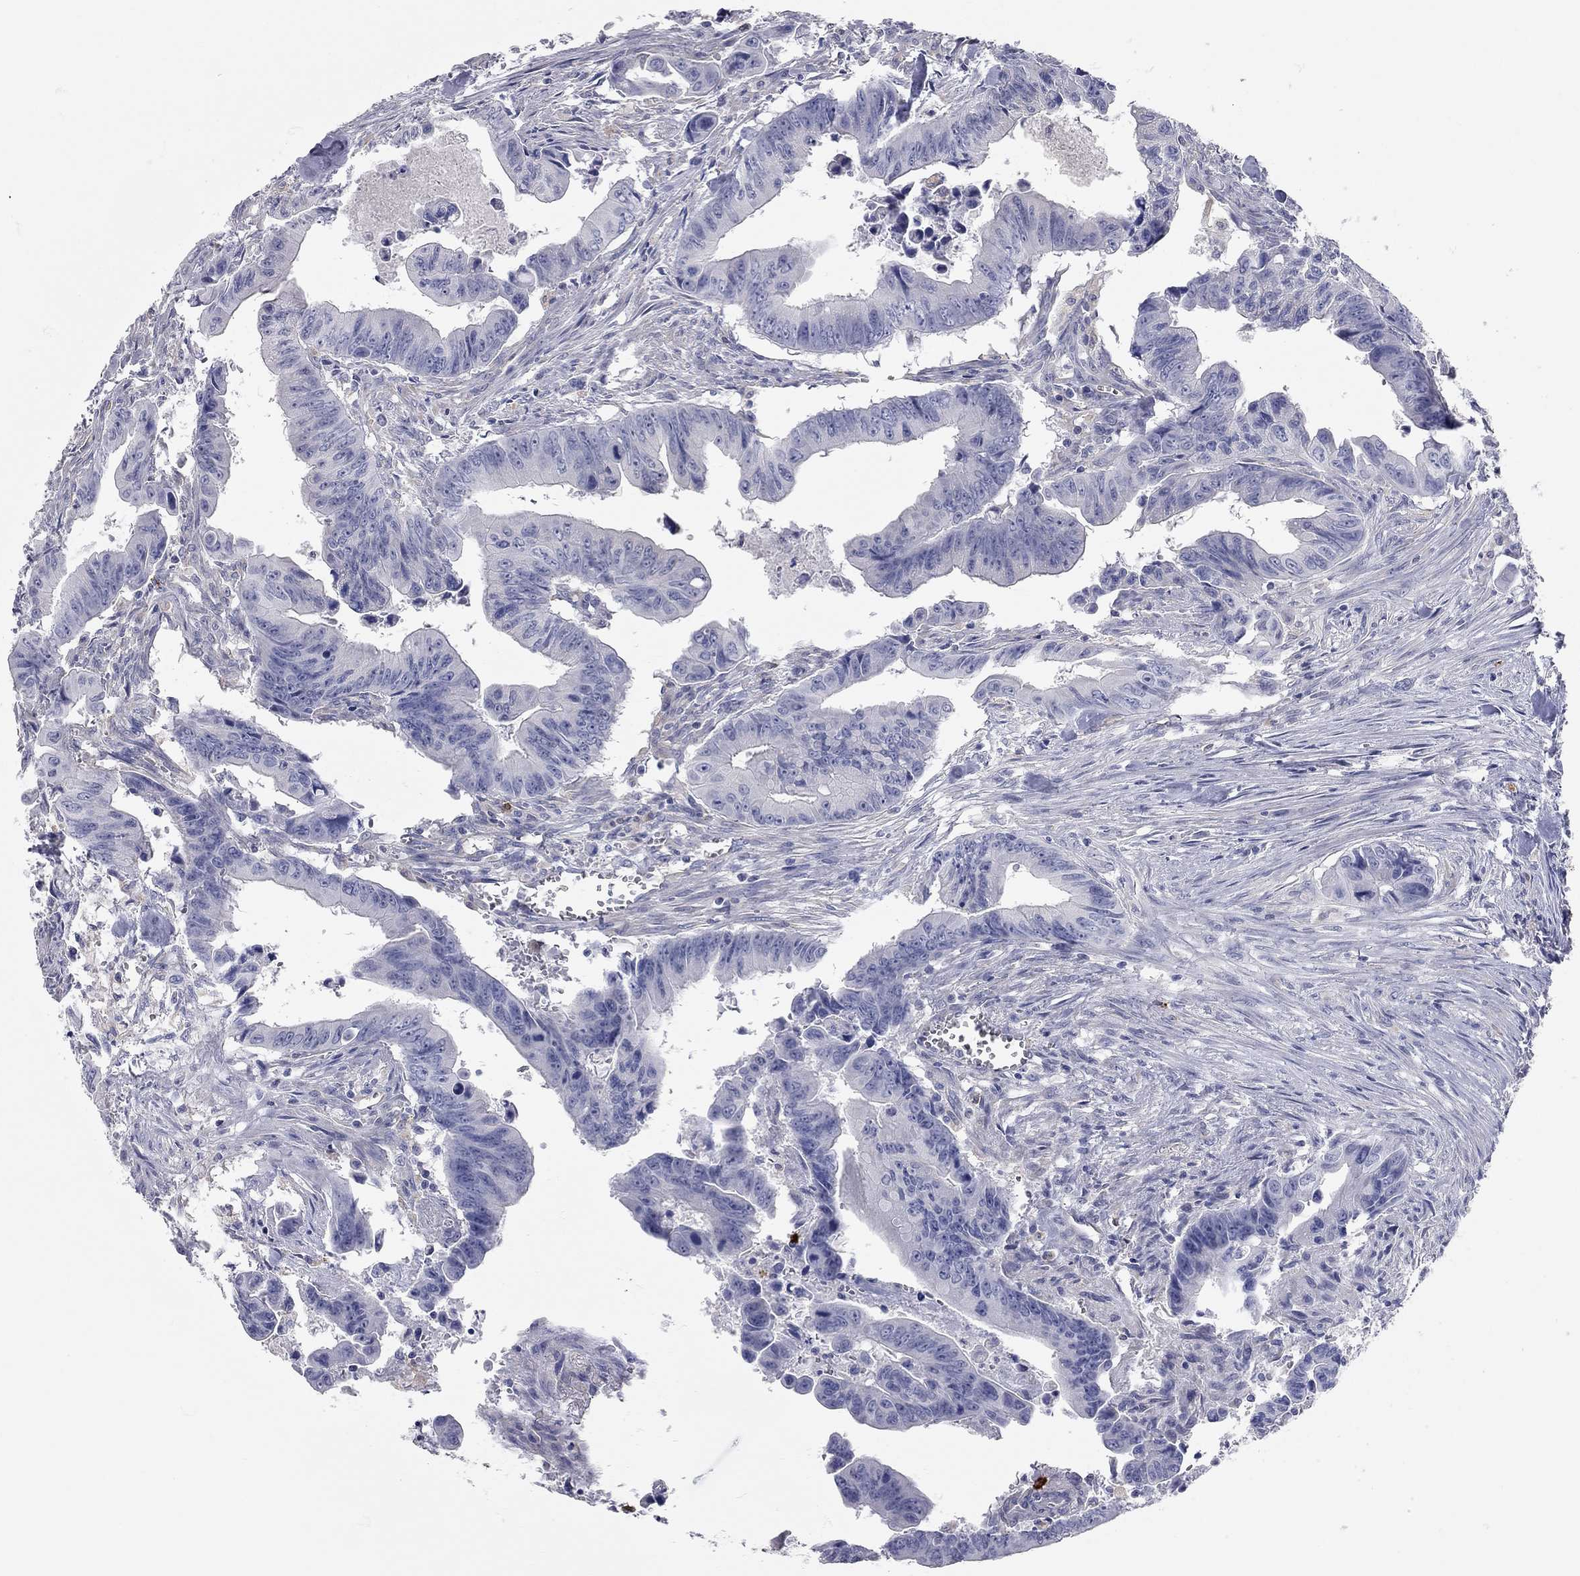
{"staining": {"intensity": "negative", "quantity": "none", "location": "none"}, "tissue": "colorectal cancer", "cell_type": "Tumor cells", "image_type": "cancer", "snomed": [{"axis": "morphology", "description": "Adenocarcinoma, NOS"}, {"axis": "topography", "description": "Colon"}], "caption": "This micrograph is of colorectal cancer (adenocarcinoma) stained with immunohistochemistry (IHC) to label a protein in brown with the nuclei are counter-stained blue. There is no expression in tumor cells. (DAB (3,3'-diaminobenzidine) IHC, high magnification).", "gene": "C10orf90", "patient": {"sex": "female", "age": 87}}